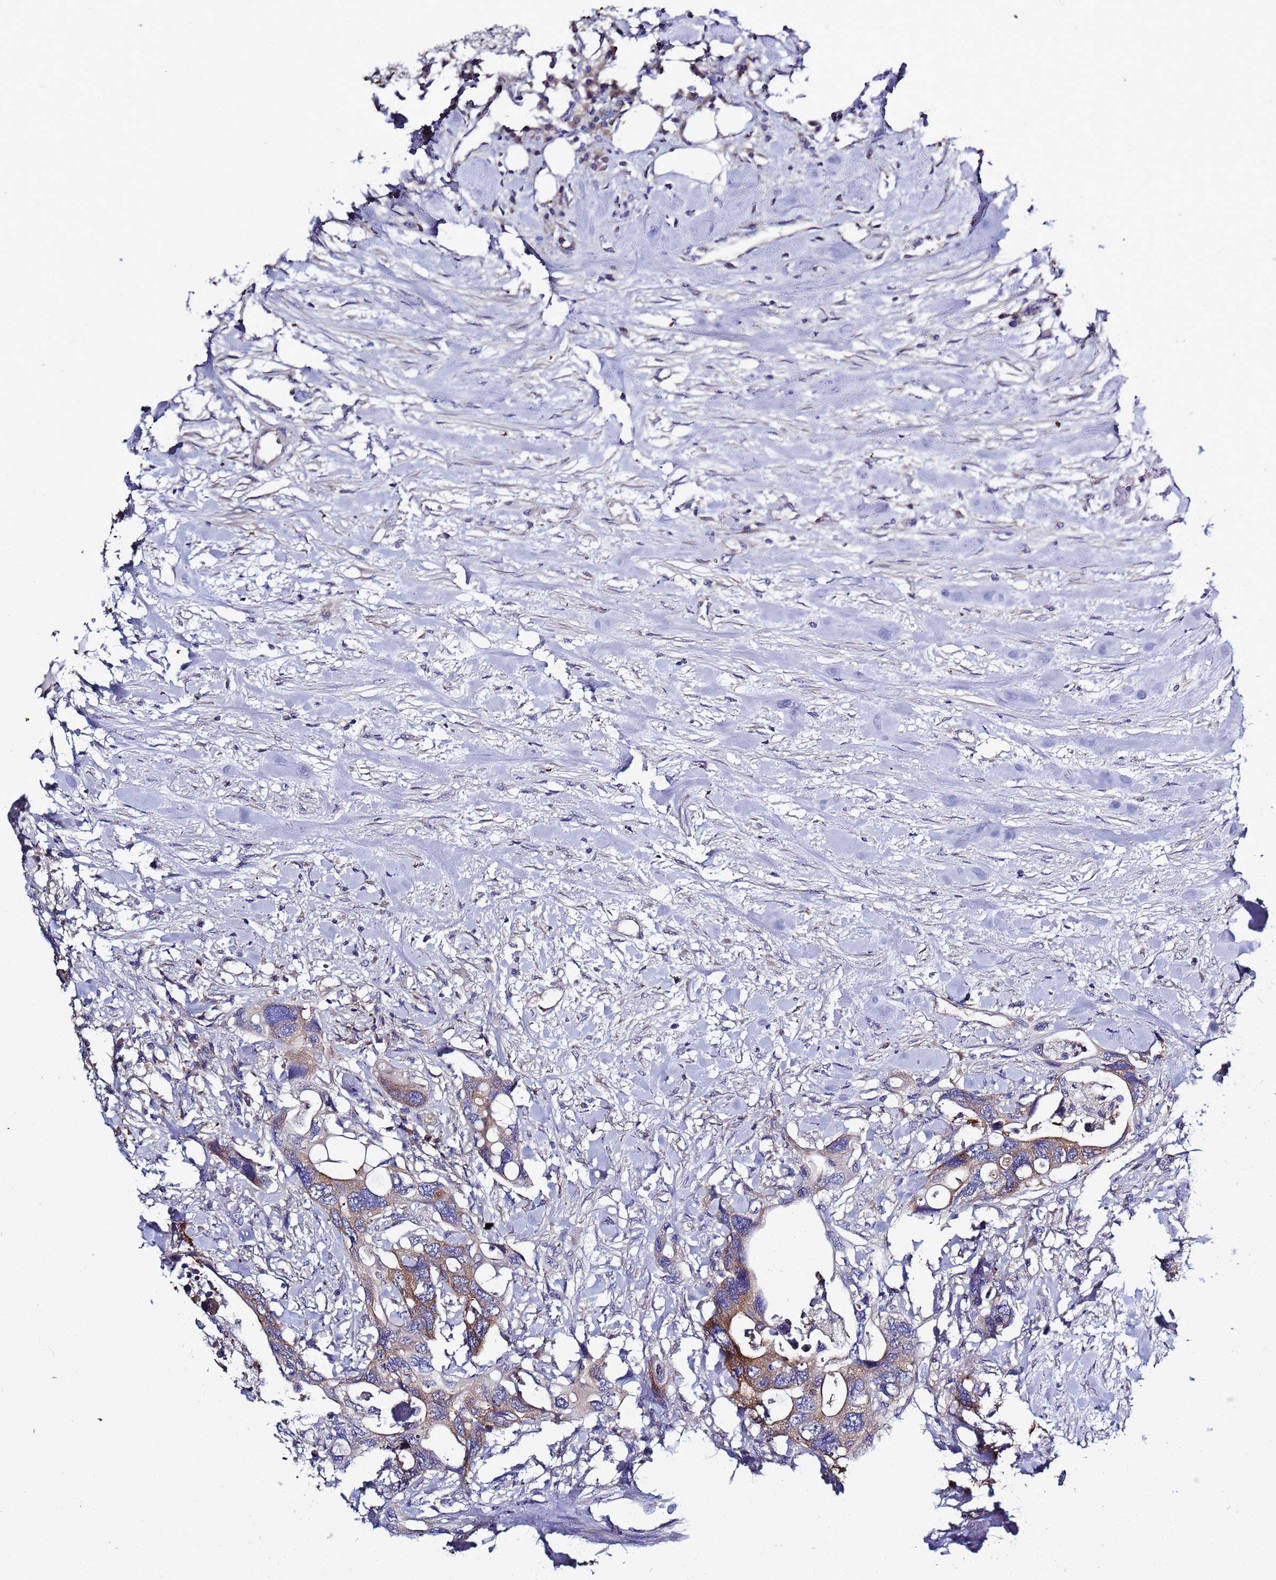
{"staining": {"intensity": "strong", "quantity": "25%-75%", "location": "cytoplasmic/membranous"}, "tissue": "colorectal cancer", "cell_type": "Tumor cells", "image_type": "cancer", "snomed": [{"axis": "morphology", "description": "Adenocarcinoma, NOS"}, {"axis": "topography", "description": "Rectum"}], "caption": "An image of colorectal cancer stained for a protein shows strong cytoplasmic/membranous brown staining in tumor cells.", "gene": "RC3H2", "patient": {"sex": "male", "age": 57}}